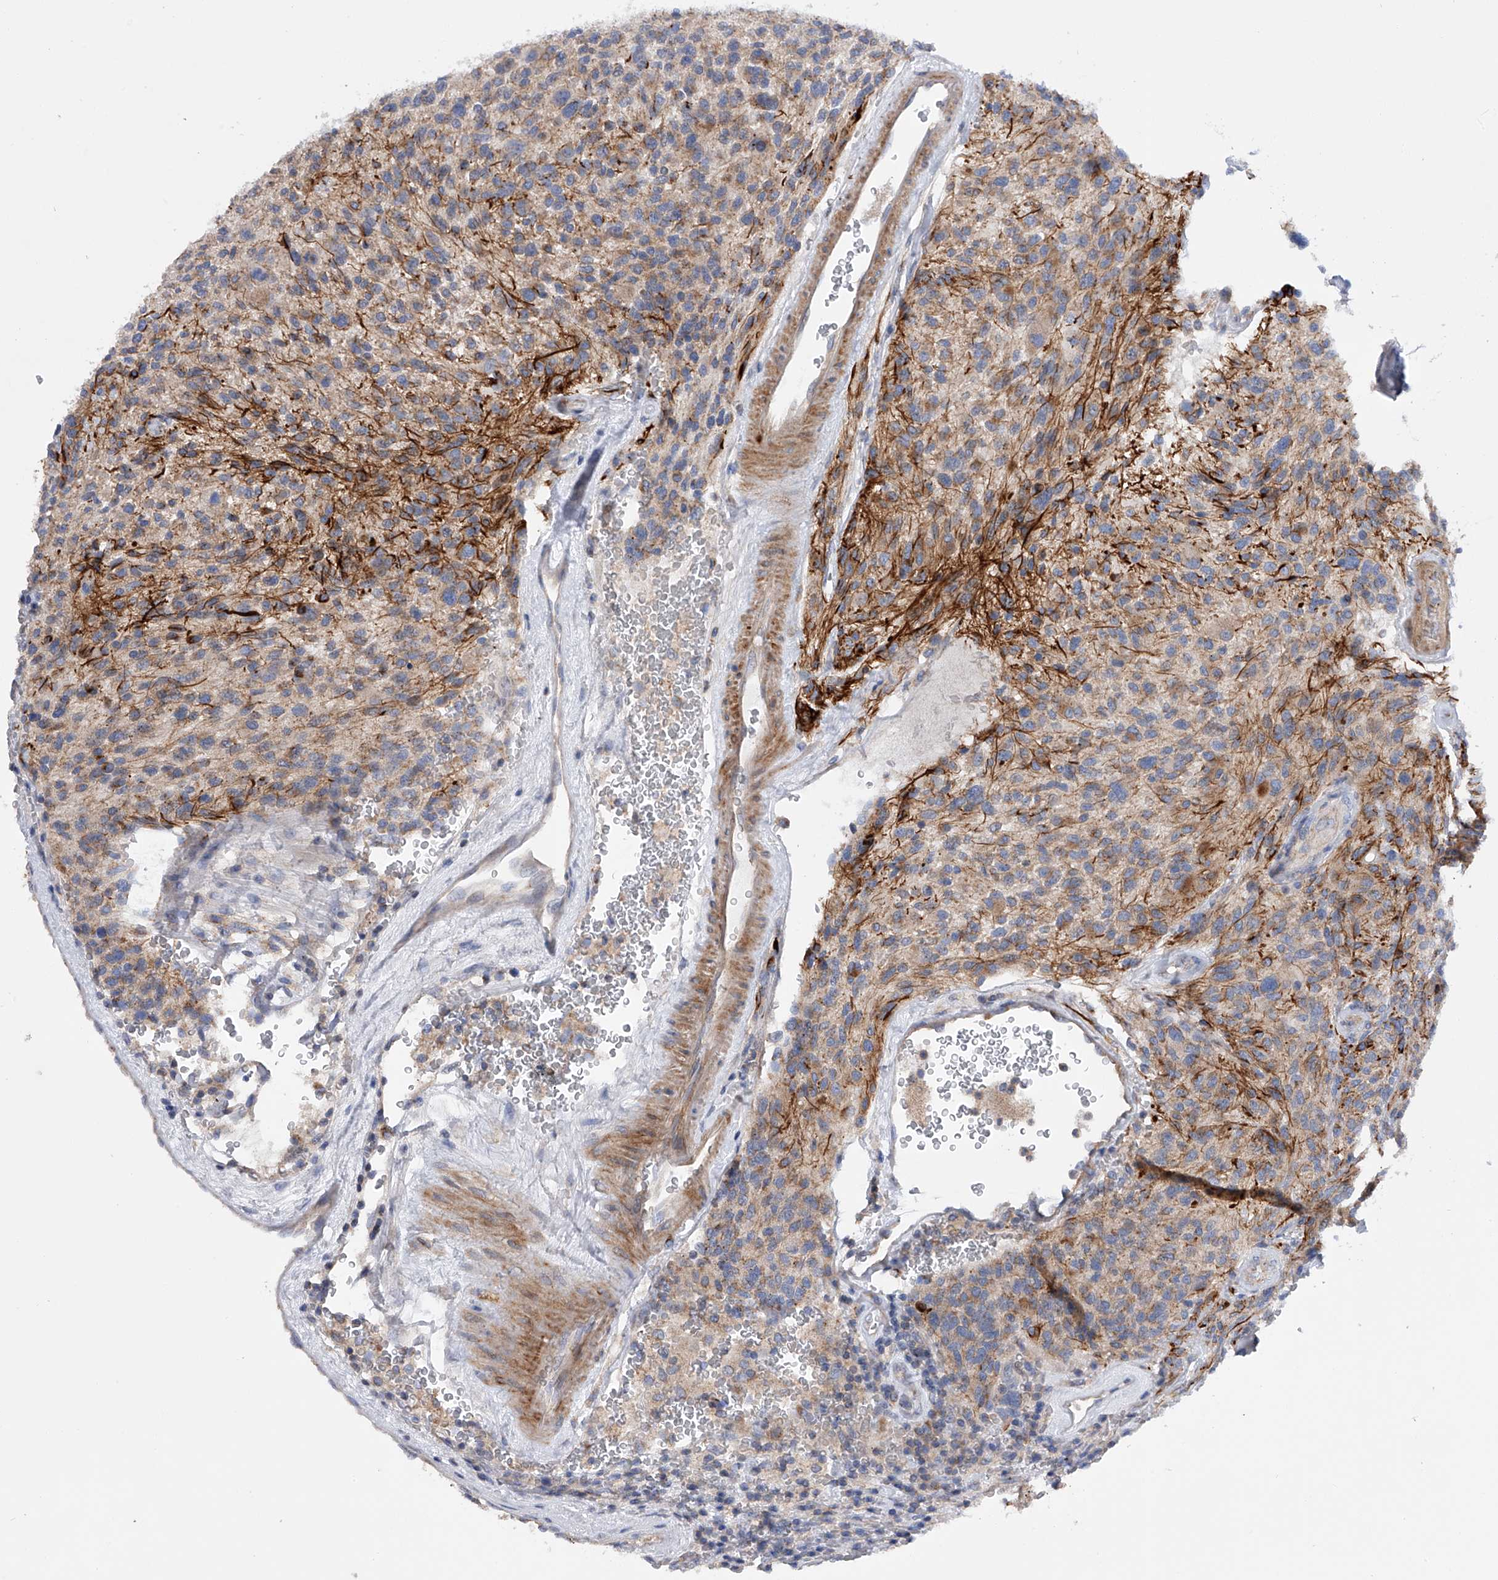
{"staining": {"intensity": "weak", "quantity": ">75%", "location": "cytoplasmic/membranous"}, "tissue": "glioma", "cell_type": "Tumor cells", "image_type": "cancer", "snomed": [{"axis": "morphology", "description": "Glioma, malignant, High grade"}, {"axis": "topography", "description": "Brain"}], "caption": "Immunohistochemistry (IHC) (DAB (3,3'-diaminobenzidine)) staining of high-grade glioma (malignant) demonstrates weak cytoplasmic/membranous protein expression in about >75% of tumor cells.", "gene": "MLYCD", "patient": {"sex": "male", "age": 47}}